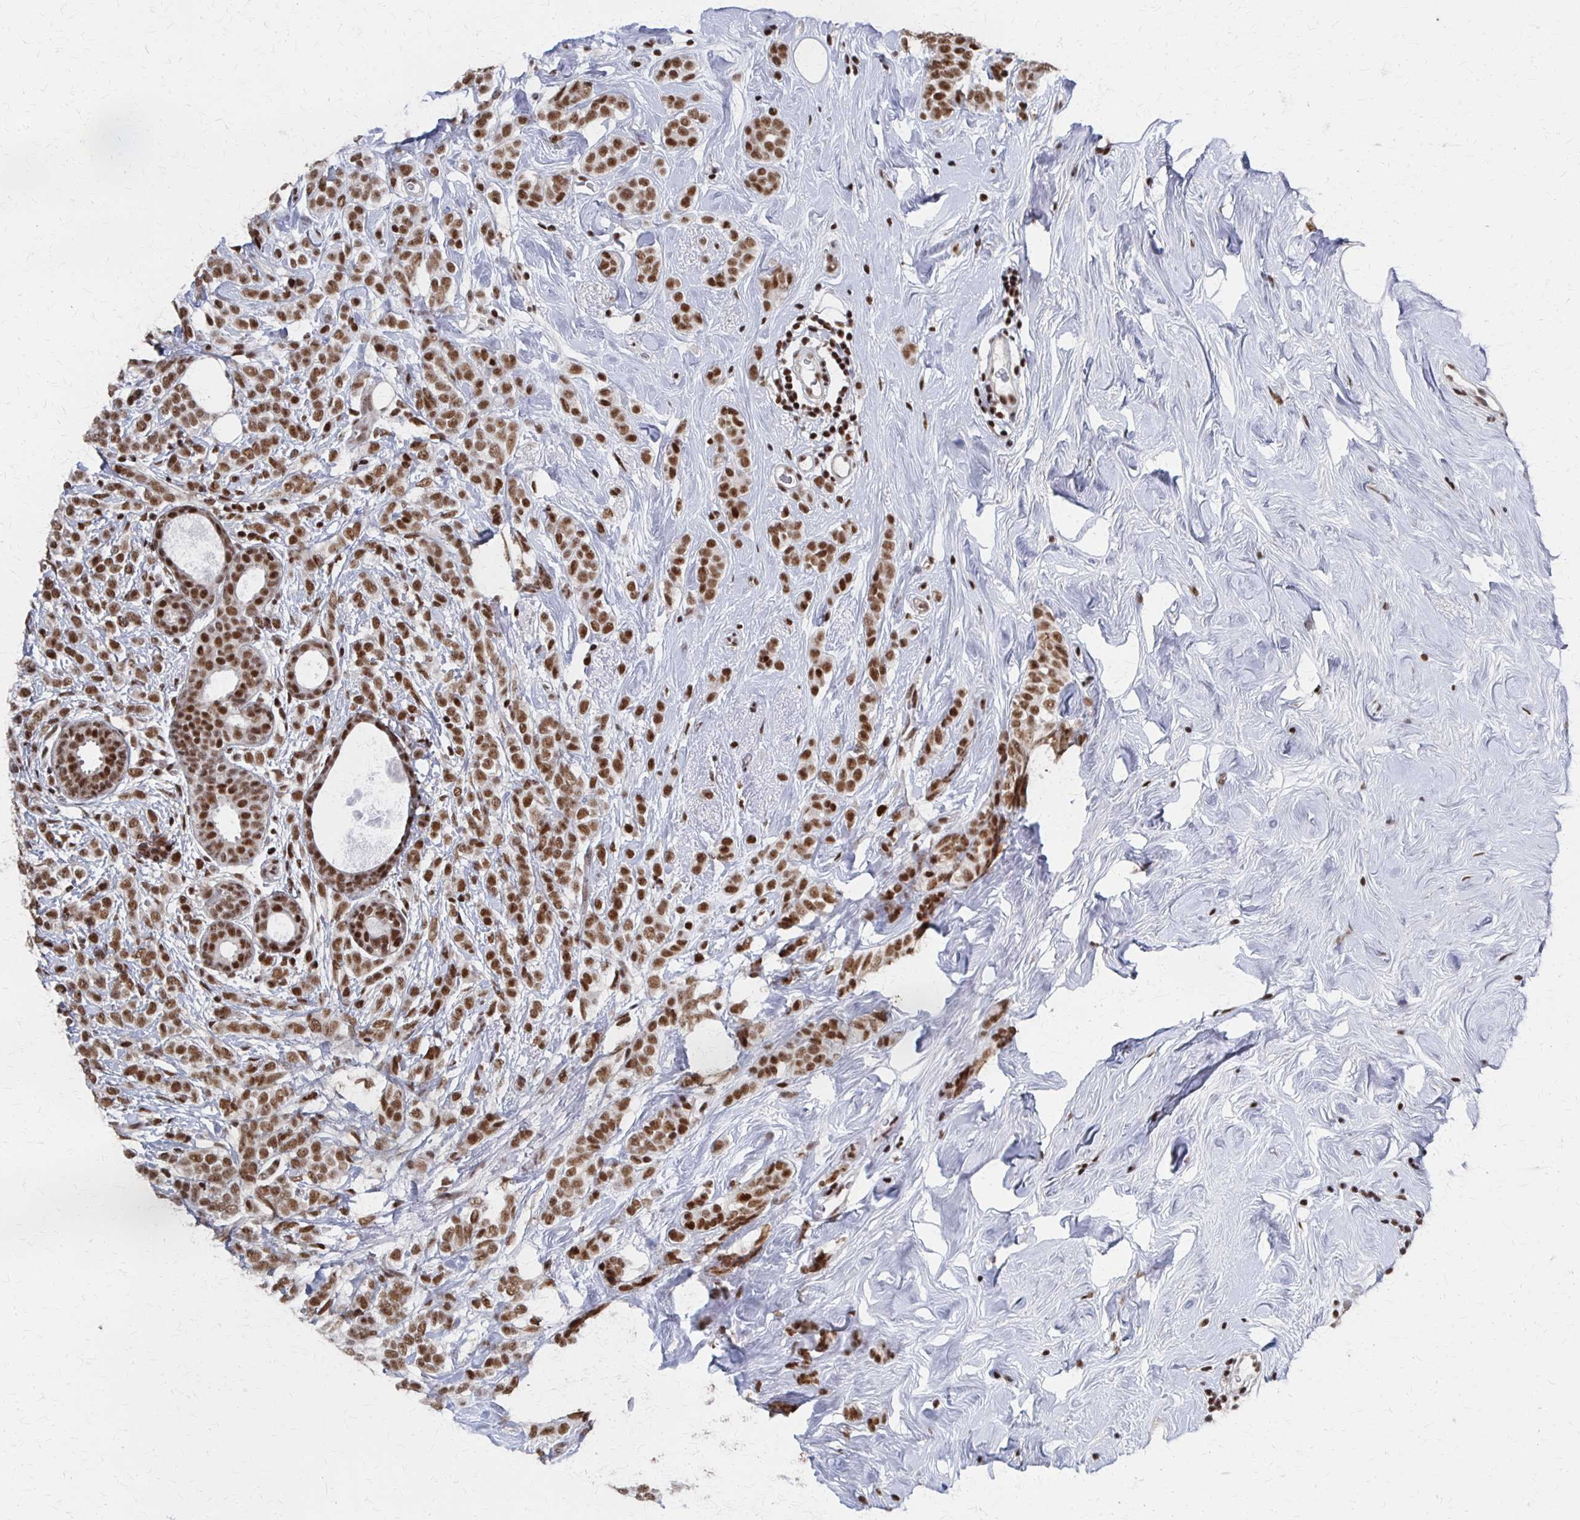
{"staining": {"intensity": "moderate", "quantity": ">75%", "location": "nuclear"}, "tissue": "breast cancer", "cell_type": "Tumor cells", "image_type": "cancer", "snomed": [{"axis": "morphology", "description": "Lobular carcinoma"}, {"axis": "topography", "description": "Breast"}], "caption": "Protein staining exhibits moderate nuclear positivity in approximately >75% of tumor cells in breast cancer.", "gene": "GTF2B", "patient": {"sex": "female", "age": 49}}